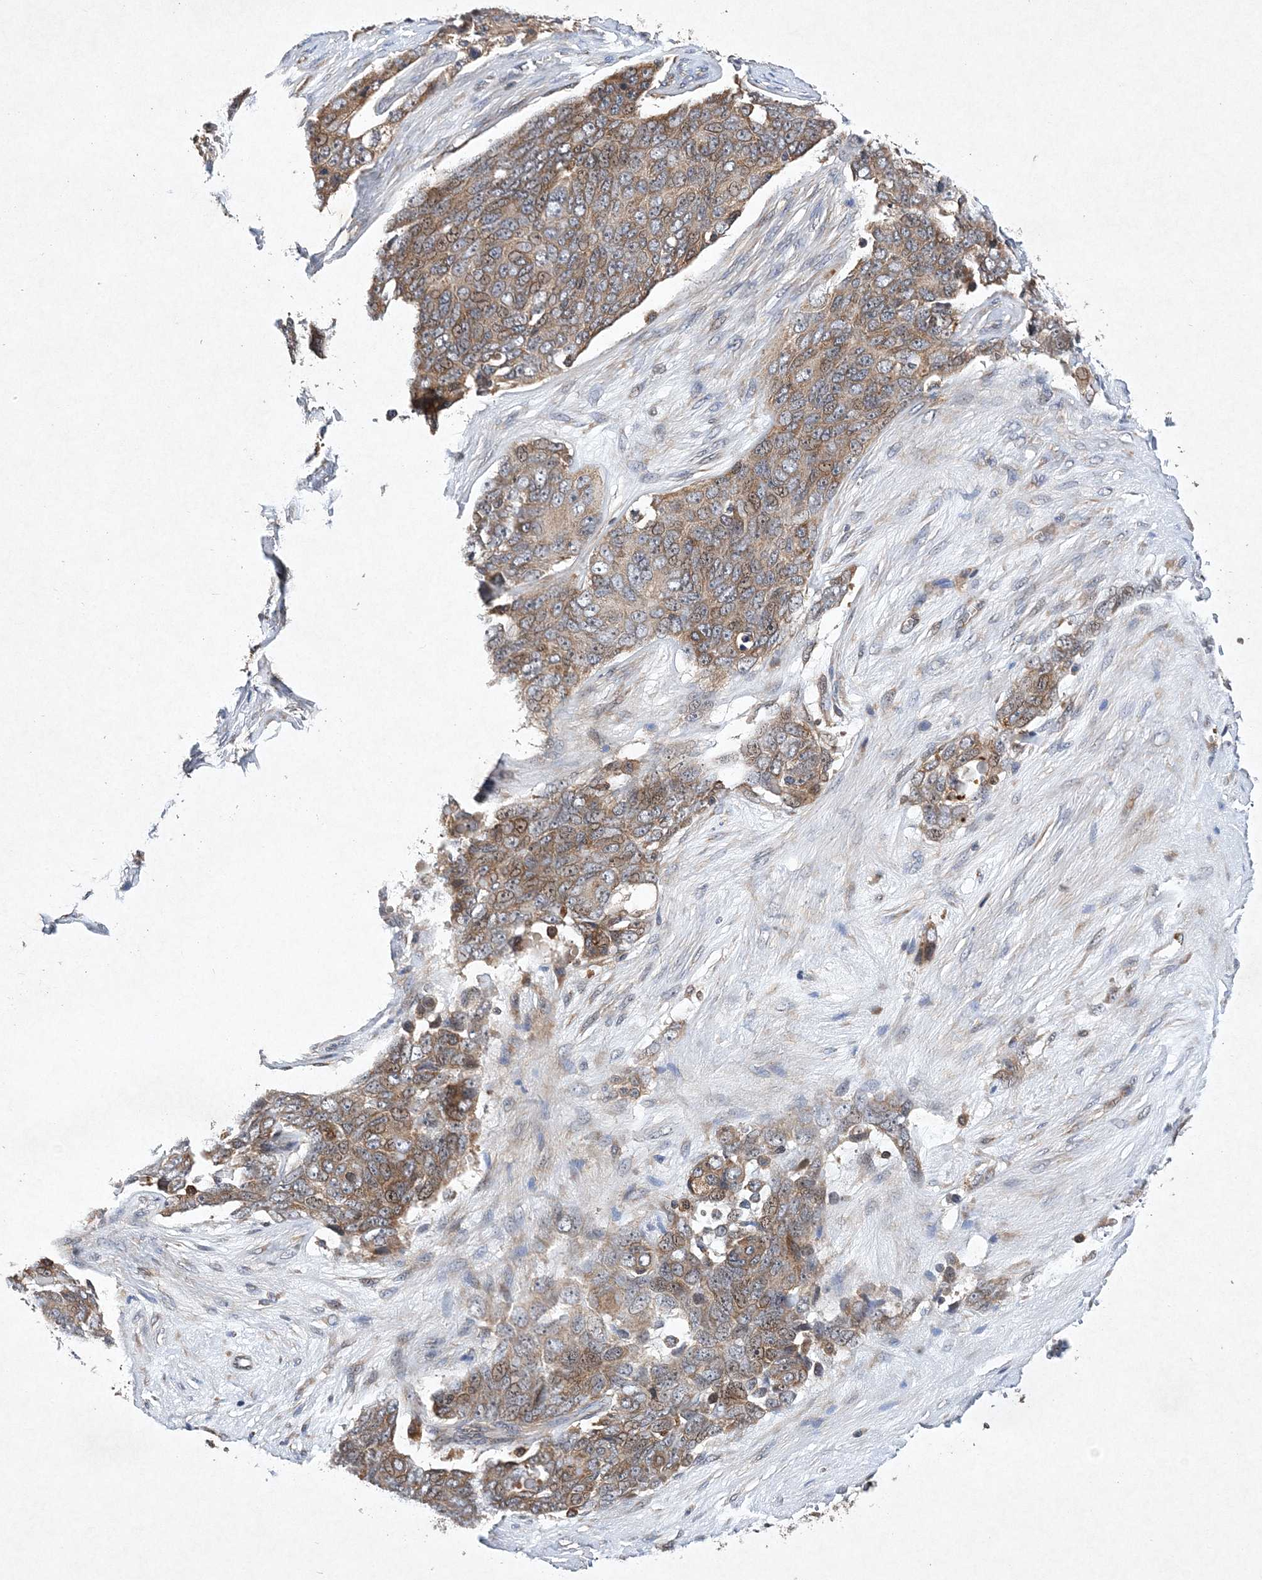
{"staining": {"intensity": "moderate", "quantity": "25%-75%", "location": "cytoplasmic/membranous"}, "tissue": "ovarian cancer", "cell_type": "Tumor cells", "image_type": "cancer", "snomed": [{"axis": "morphology", "description": "Carcinoma, endometroid"}, {"axis": "topography", "description": "Ovary"}], "caption": "A photomicrograph of endometroid carcinoma (ovarian) stained for a protein shows moderate cytoplasmic/membranous brown staining in tumor cells.", "gene": "PROSER1", "patient": {"sex": "female", "age": 51}}